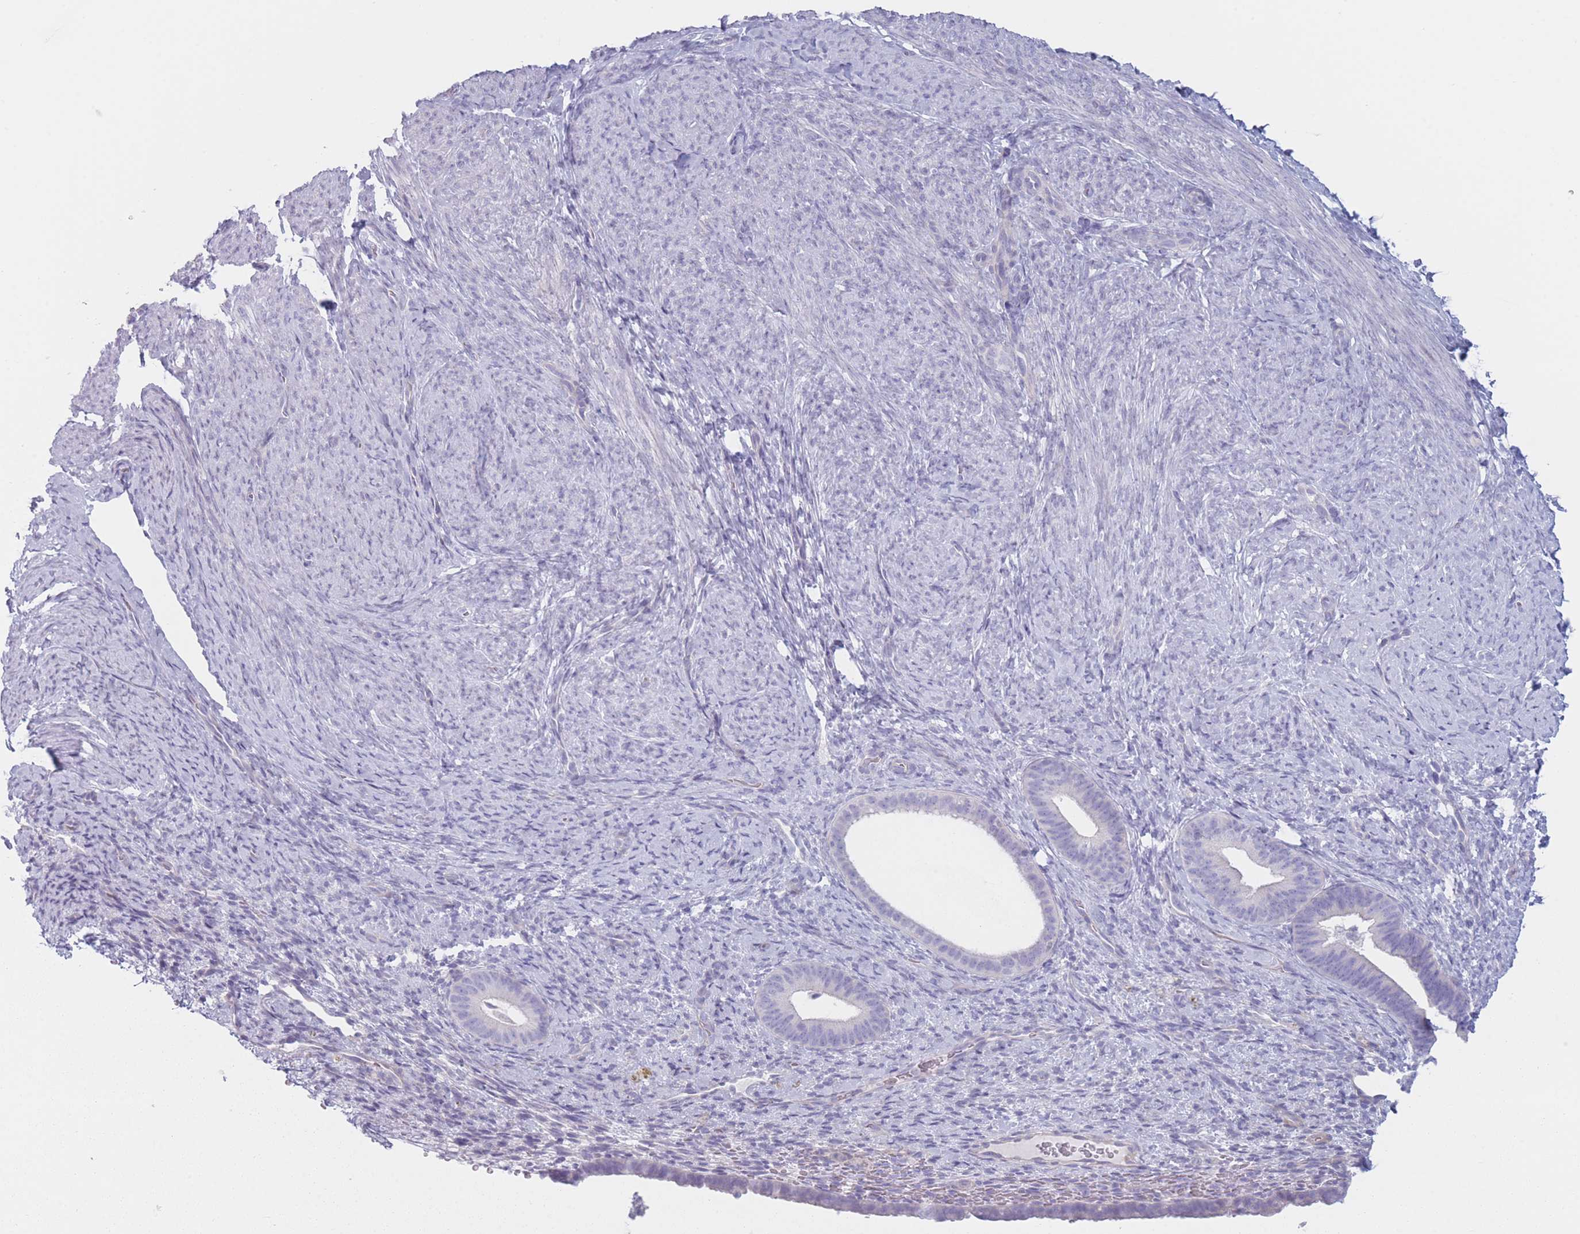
{"staining": {"intensity": "negative", "quantity": "none", "location": "none"}, "tissue": "endometrium", "cell_type": "Cells in endometrial stroma", "image_type": "normal", "snomed": [{"axis": "morphology", "description": "Normal tissue, NOS"}, {"axis": "topography", "description": "Endometrium"}], "caption": "IHC of normal human endometrium demonstrates no expression in cells in endometrial stroma. (Immunohistochemistry, brightfield microscopy, high magnification).", "gene": "PLEKHG2", "patient": {"sex": "female", "age": 65}}